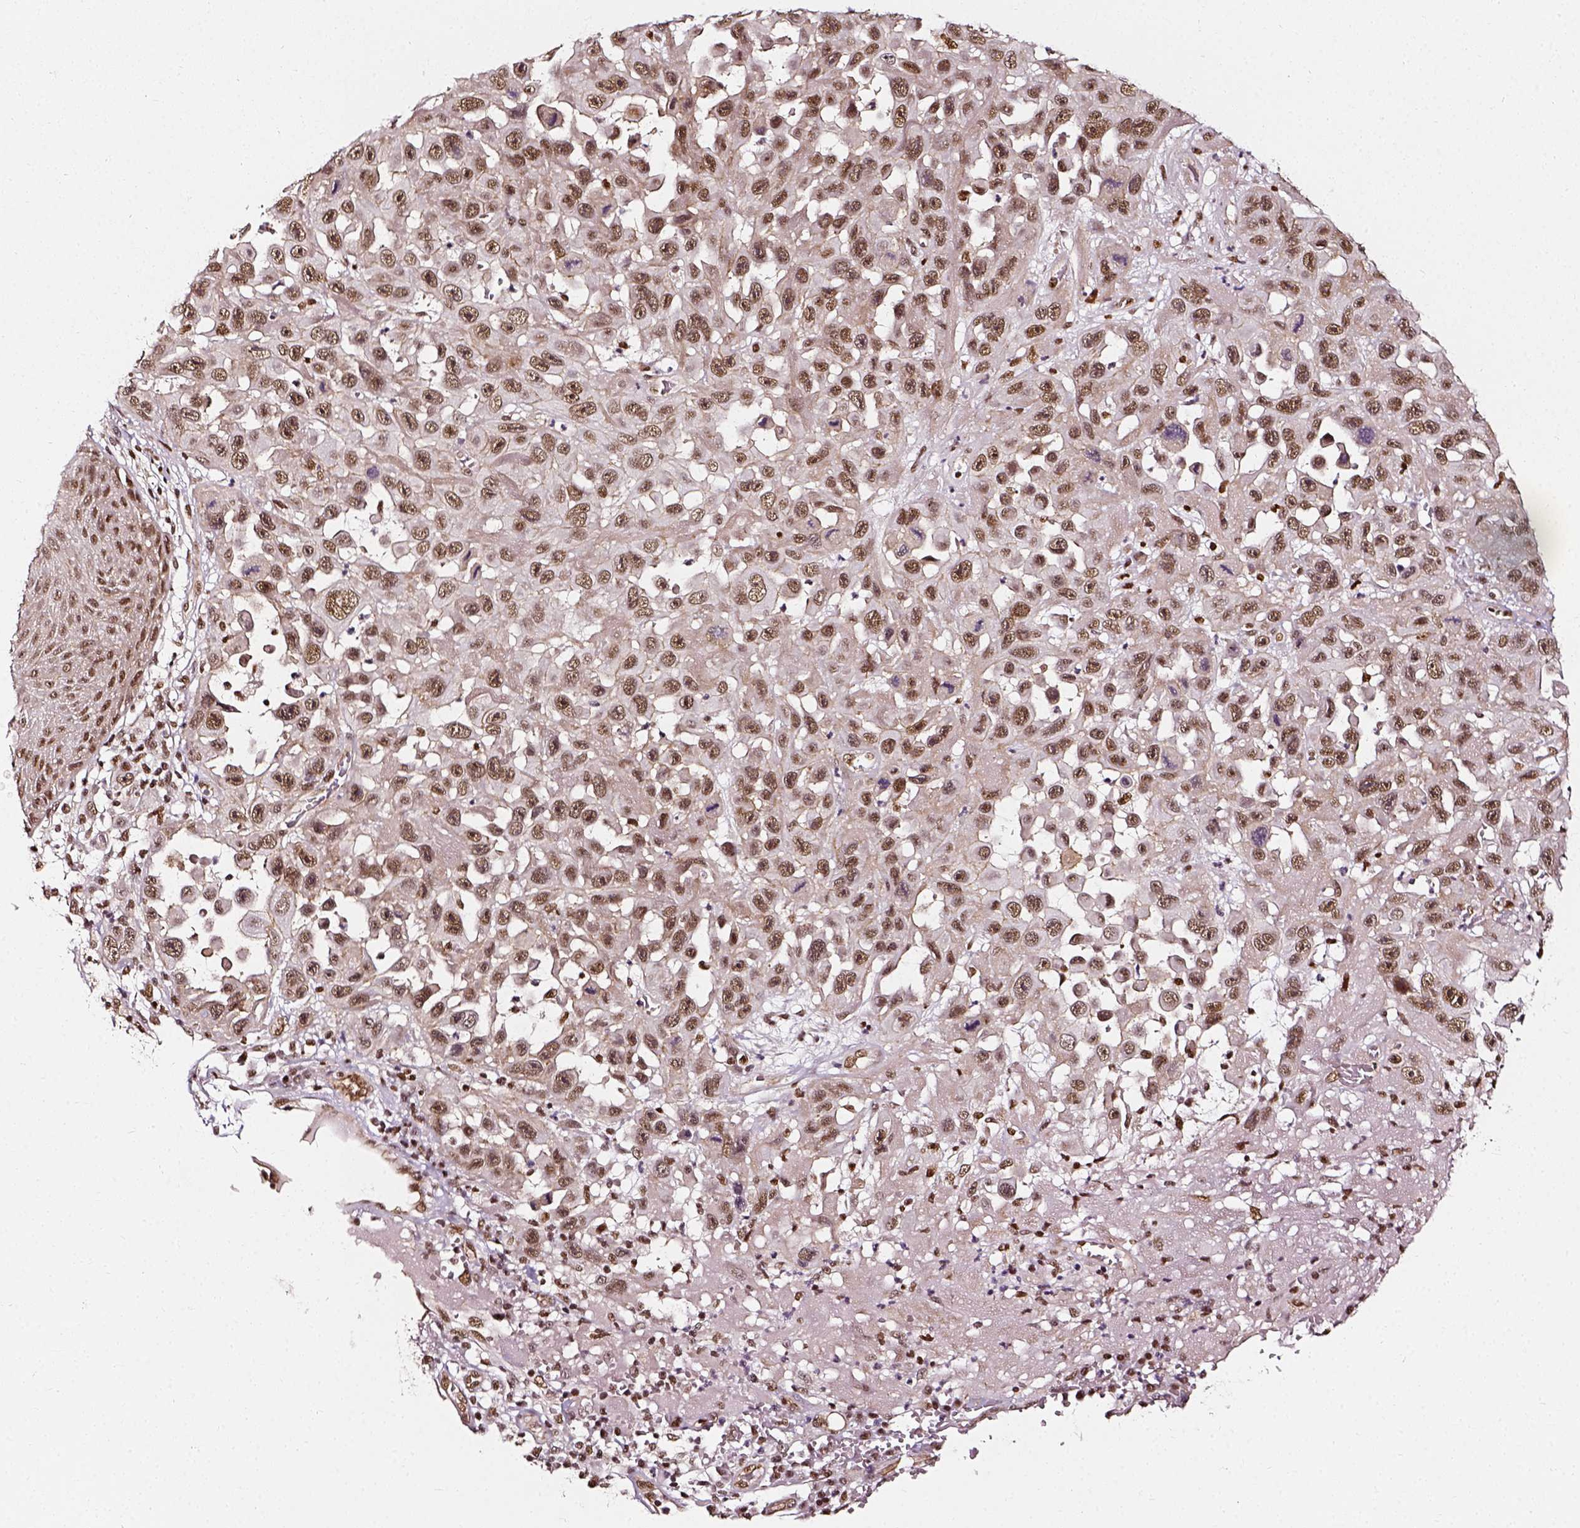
{"staining": {"intensity": "moderate", "quantity": ">75%", "location": "nuclear"}, "tissue": "skin cancer", "cell_type": "Tumor cells", "image_type": "cancer", "snomed": [{"axis": "morphology", "description": "Squamous cell carcinoma, NOS"}, {"axis": "topography", "description": "Skin"}], "caption": "High-magnification brightfield microscopy of squamous cell carcinoma (skin) stained with DAB (brown) and counterstained with hematoxylin (blue). tumor cells exhibit moderate nuclear staining is identified in approximately>75% of cells.", "gene": "NACC1", "patient": {"sex": "male", "age": 81}}